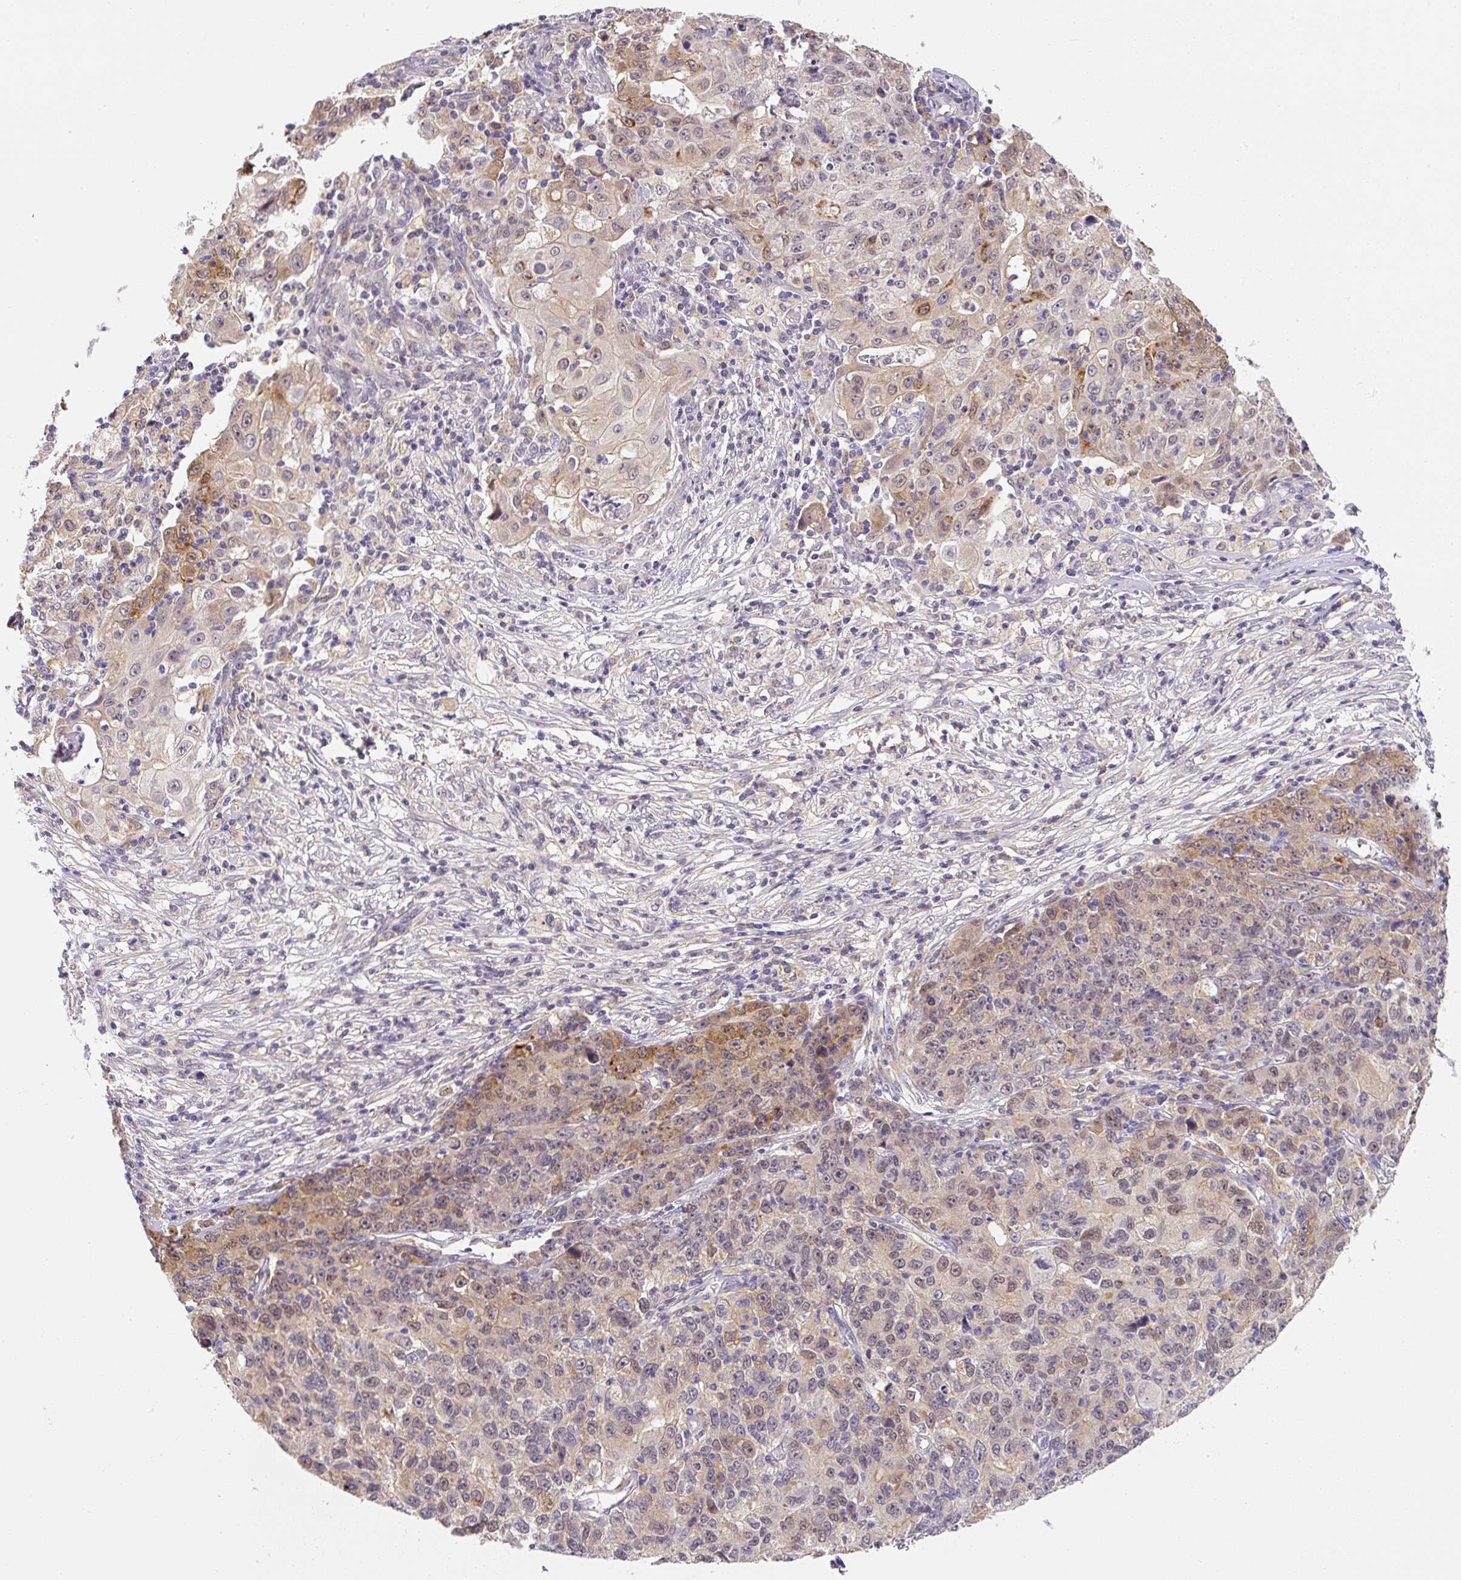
{"staining": {"intensity": "moderate", "quantity": "25%-75%", "location": "cytoplasmic/membranous,nuclear"}, "tissue": "ovarian cancer", "cell_type": "Tumor cells", "image_type": "cancer", "snomed": [{"axis": "morphology", "description": "Carcinoma, endometroid"}, {"axis": "topography", "description": "Ovary"}], "caption": "IHC of ovarian cancer (endometroid carcinoma) exhibits medium levels of moderate cytoplasmic/membranous and nuclear positivity in approximately 25%-75% of tumor cells.", "gene": "PLA2G4A", "patient": {"sex": "female", "age": 42}}